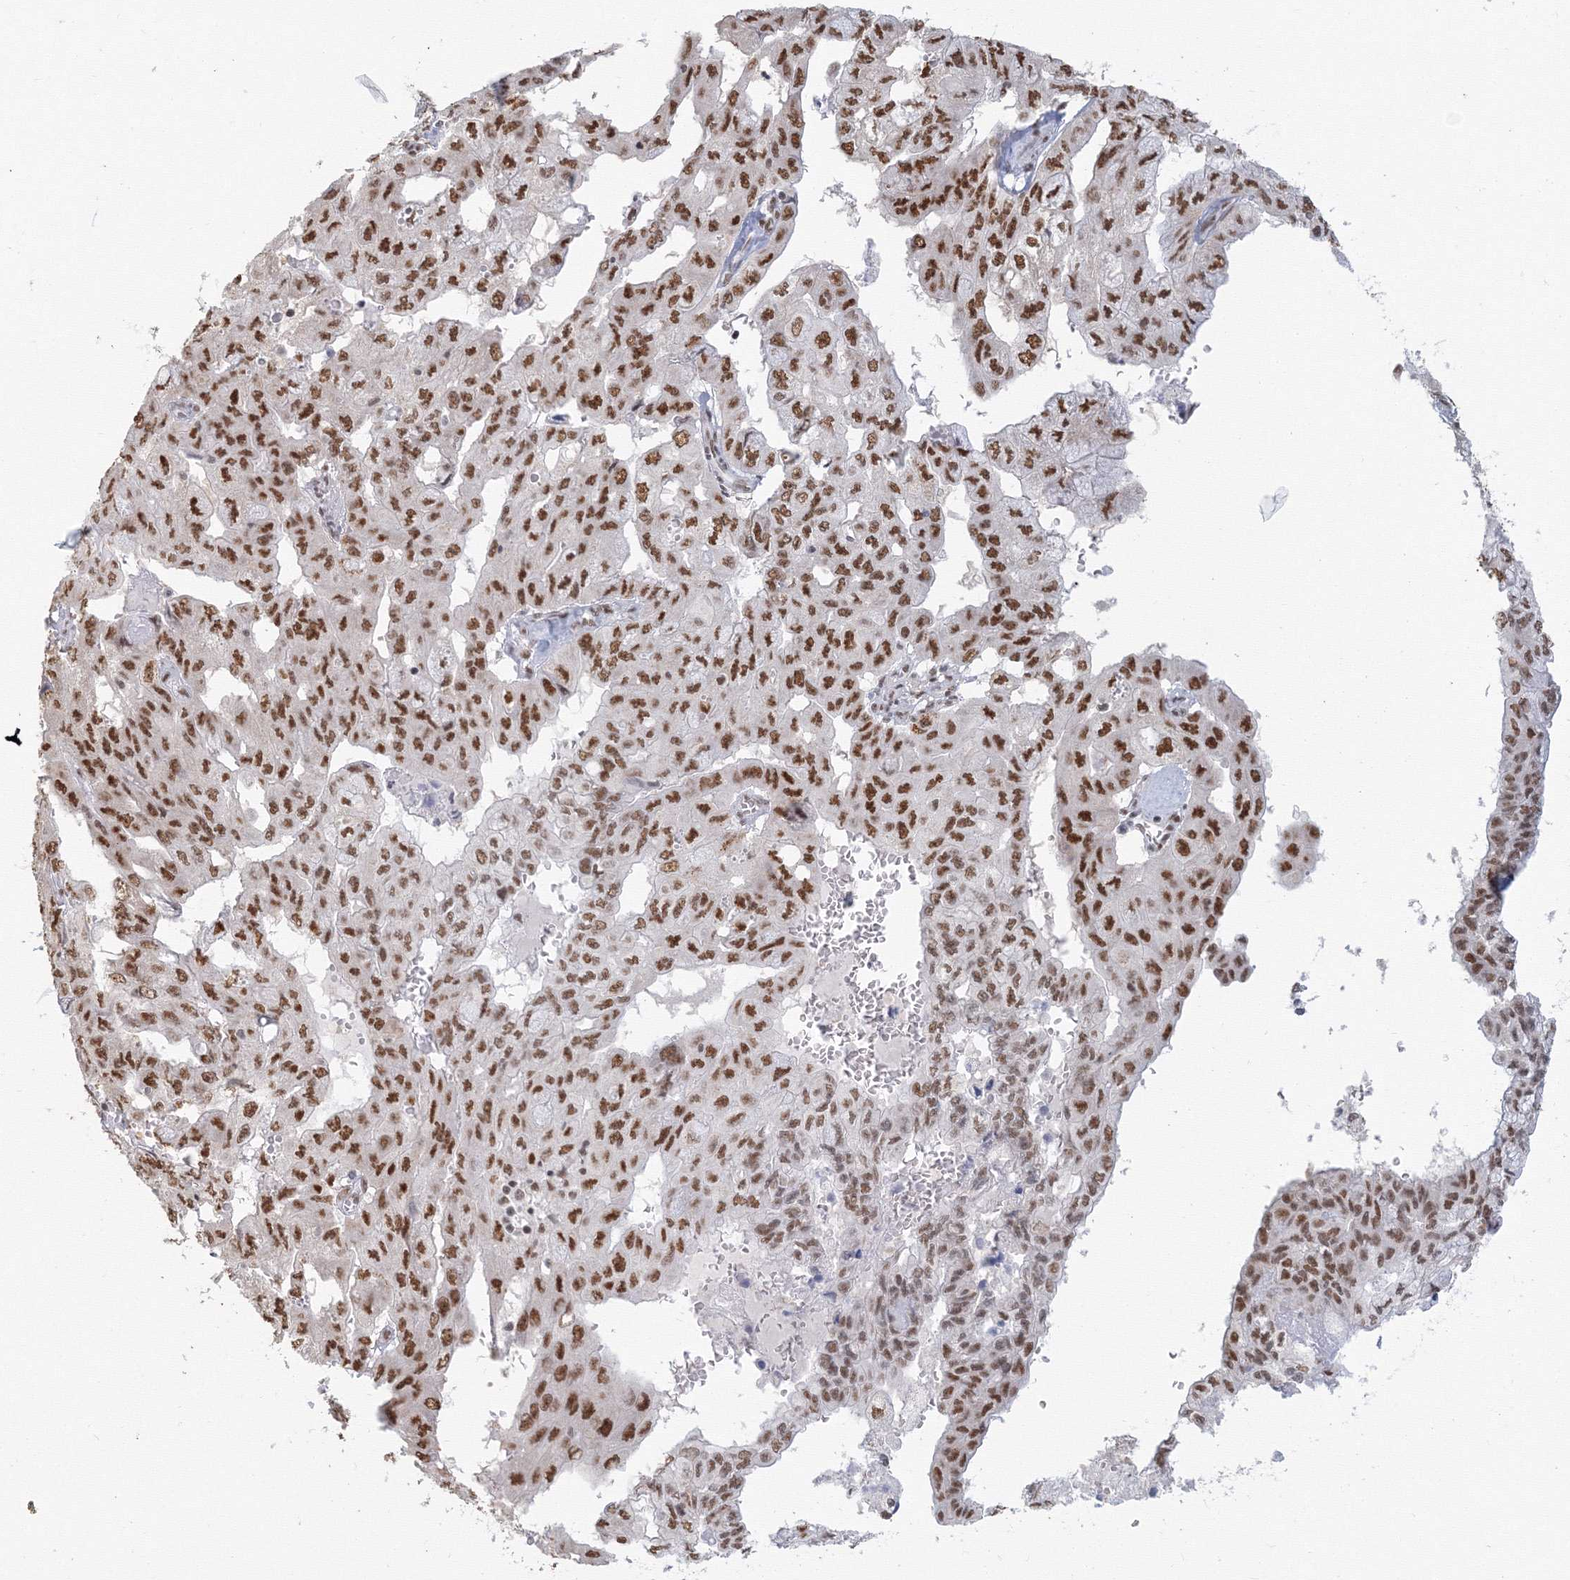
{"staining": {"intensity": "strong", "quantity": ">75%", "location": "nuclear"}, "tissue": "pancreatic cancer", "cell_type": "Tumor cells", "image_type": "cancer", "snomed": [{"axis": "morphology", "description": "Adenocarcinoma, NOS"}, {"axis": "topography", "description": "Pancreas"}], "caption": "Human adenocarcinoma (pancreatic) stained with a protein marker displays strong staining in tumor cells.", "gene": "PPP4R2", "patient": {"sex": "male", "age": 51}}